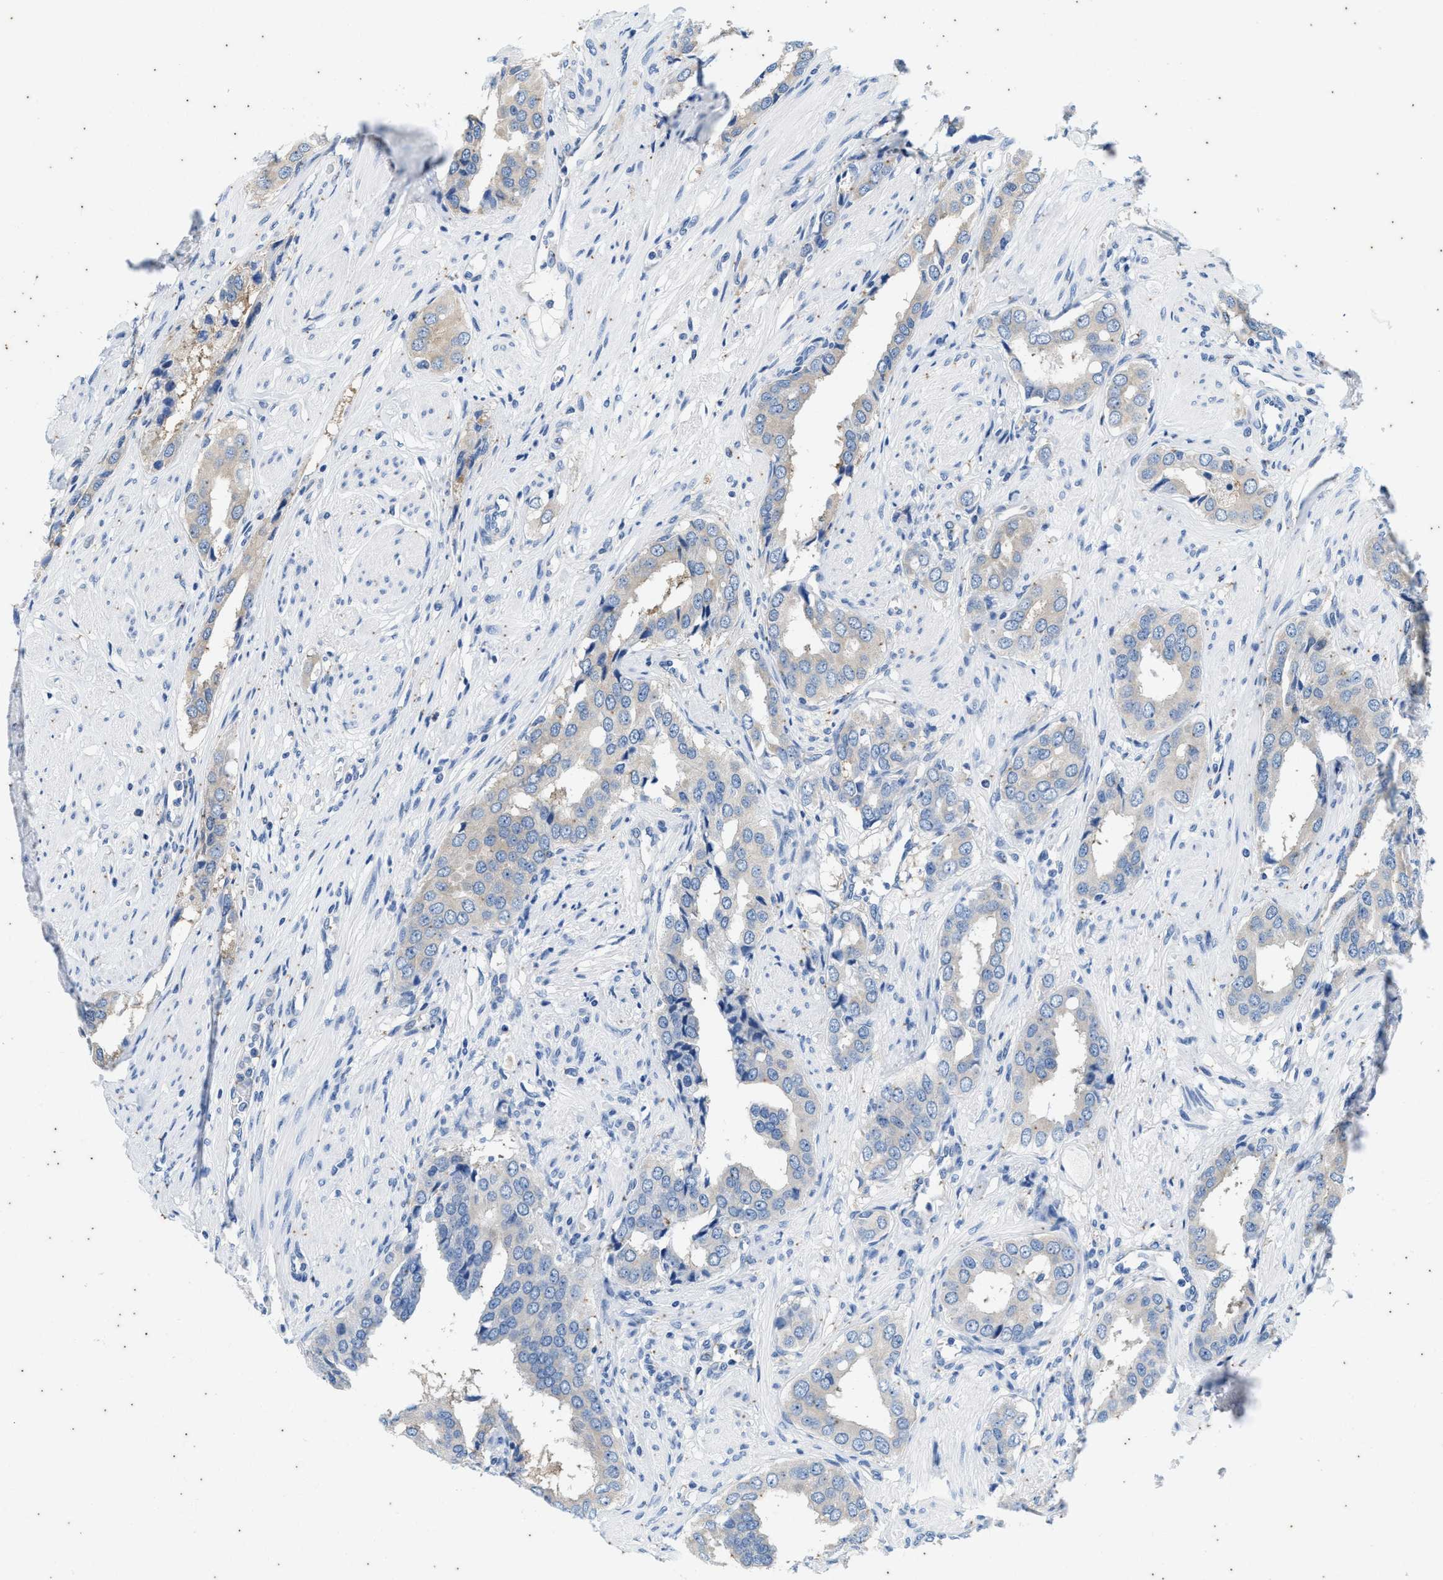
{"staining": {"intensity": "negative", "quantity": "none", "location": "none"}, "tissue": "prostate cancer", "cell_type": "Tumor cells", "image_type": "cancer", "snomed": [{"axis": "morphology", "description": "Adenocarcinoma, High grade"}, {"axis": "topography", "description": "Prostate"}], "caption": "High power microscopy micrograph of an IHC micrograph of adenocarcinoma (high-grade) (prostate), revealing no significant expression in tumor cells.", "gene": "COX19", "patient": {"sex": "male", "age": 52}}